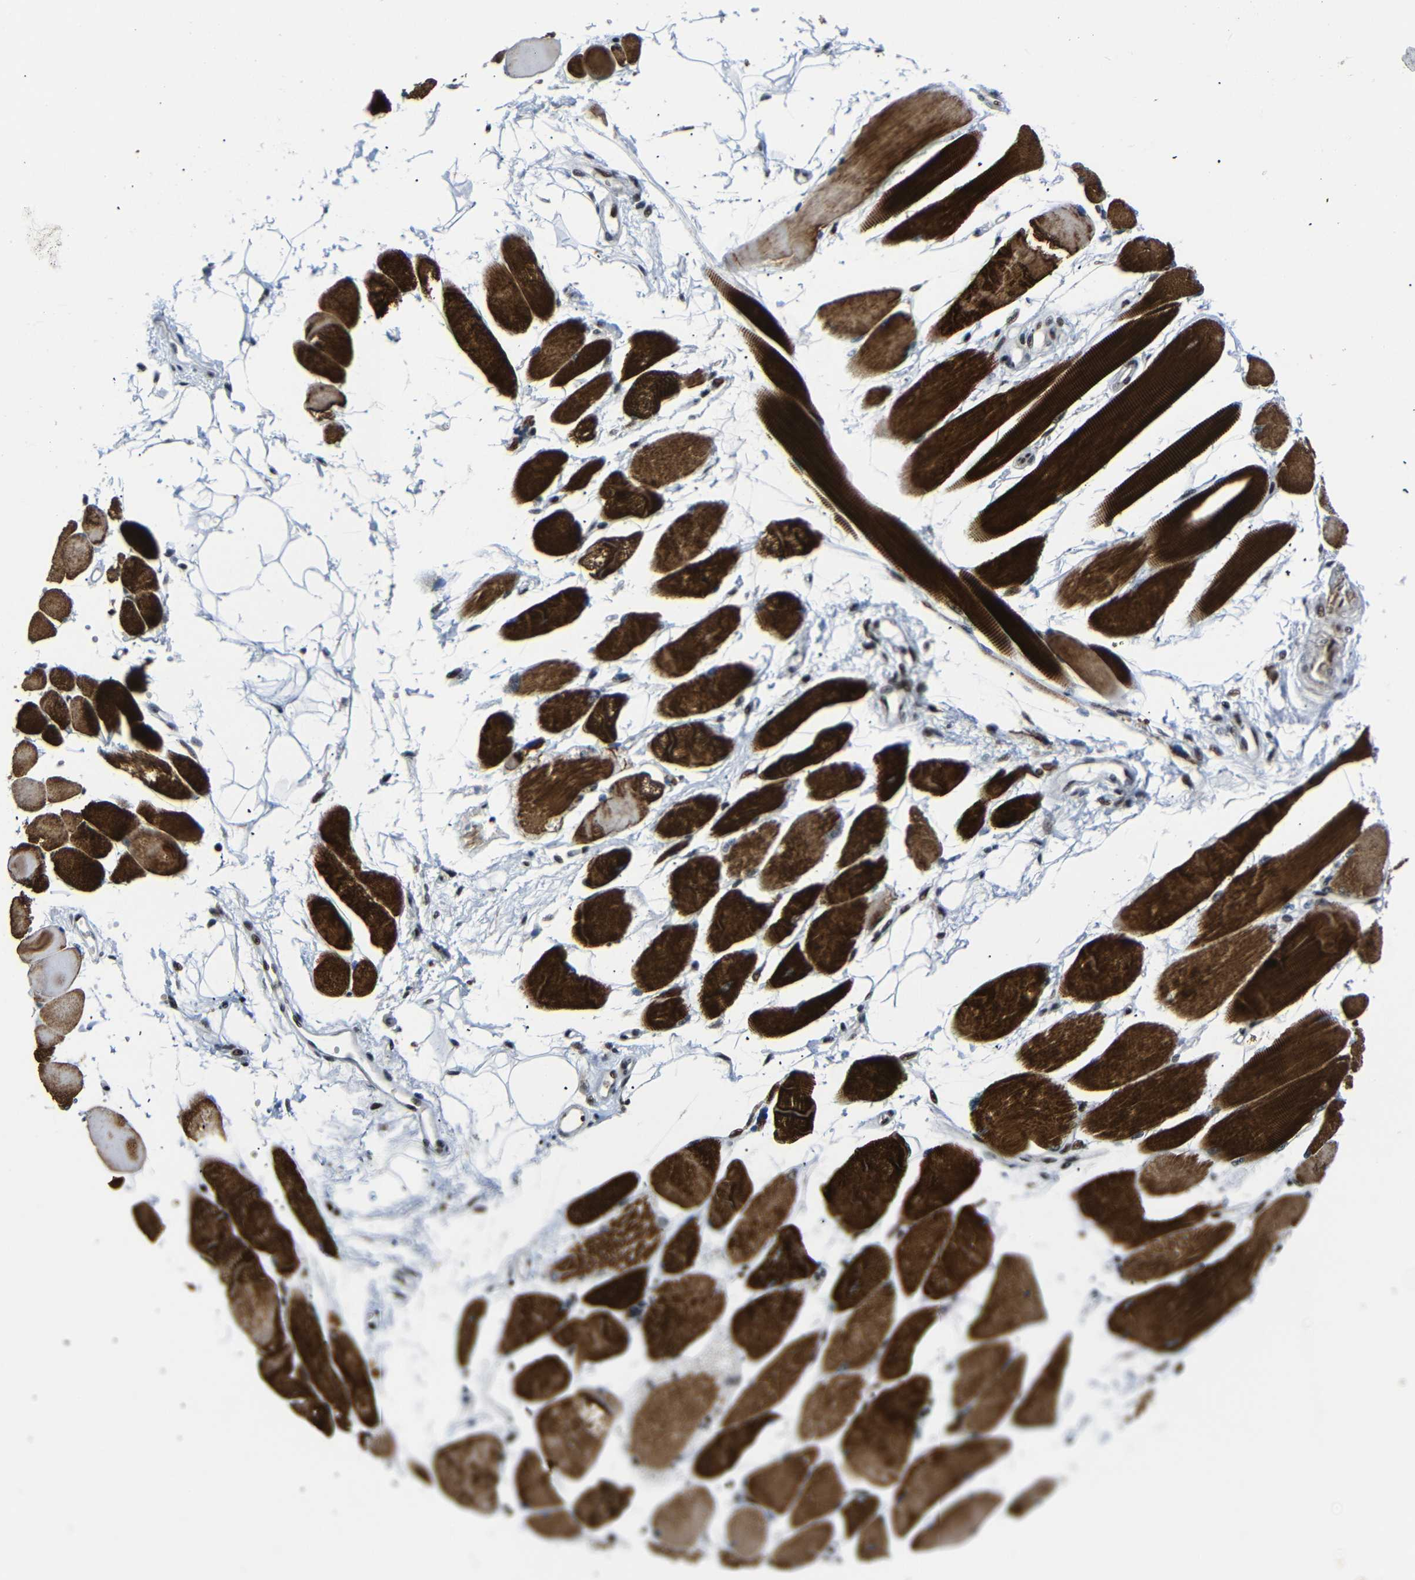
{"staining": {"intensity": "strong", "quantity": ">75%", "location": "cytoplasmic/membranous,nuclear"}, "tissue": "skeletal muscle", "cell_type": "Myocytes", "image_type": "normal", "snomed": [{"axis": "morphology", "description": "Normal tissue, NOS"}, {"axis": "topography", "description": "Skeletal muscle"}, {"axis": "topography", "description": "Peripheral nerve tissue"}], "caption": "IHC staining of benign skeletal muscle, which demonstrates high levels of strong cytoplasmic/membranous,nuclear staining in about >75% of myocytes indicating strong cytoplasmic/membranous,nuclear protein expression. The staining was performed using DAB (brown) for protein detection and nuclei were counterstained in hematoxylin (blue).", "gene": "SETDB2", "patient": {"sex": "female", "age": 84}}